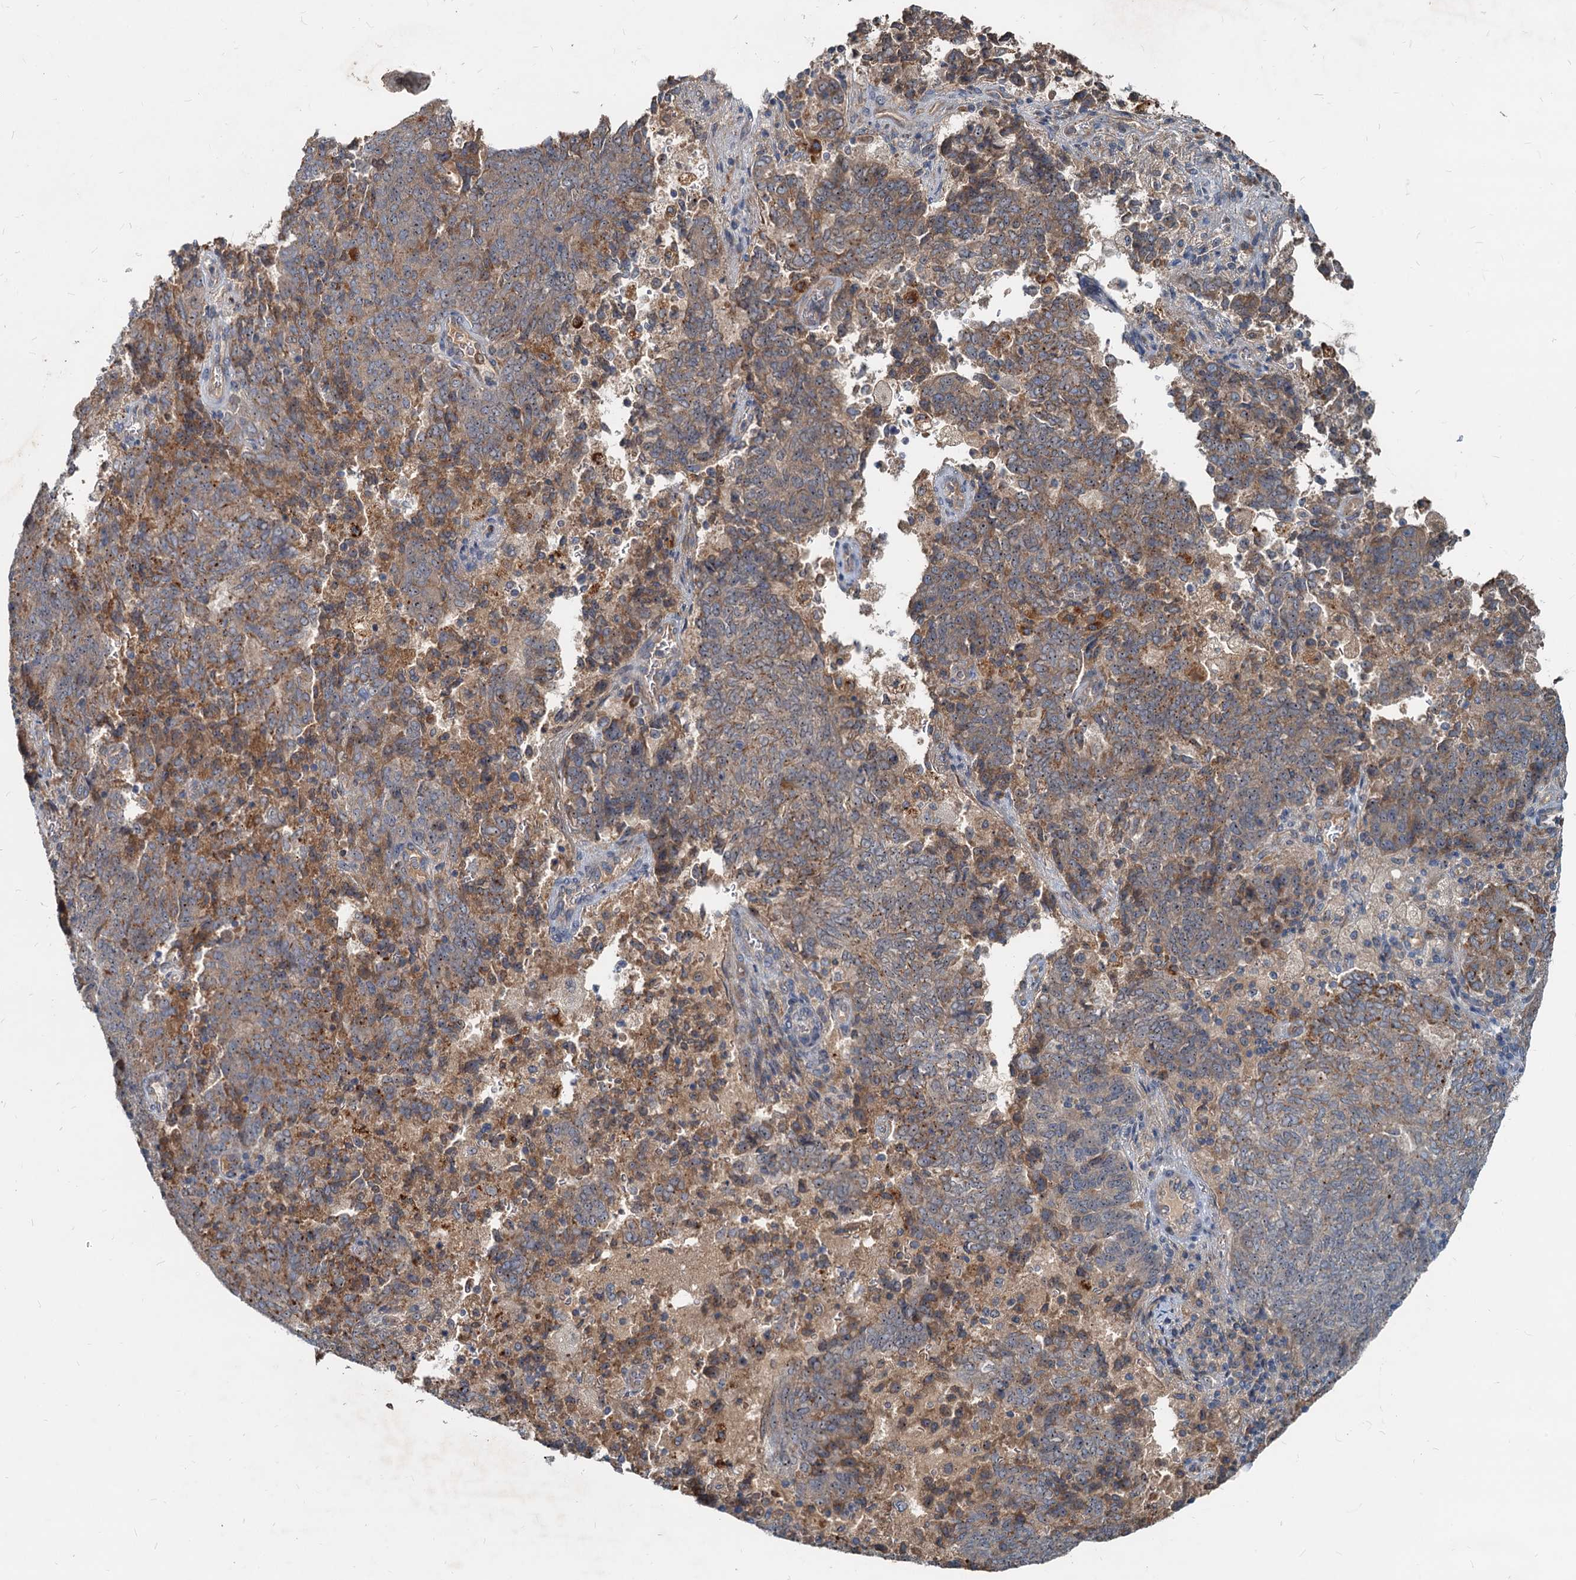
{"staining": {"intensity": "weak", "quantity": "25%-75%", "location": "cytoplasmic/membranous"}, "tissue": "endometrial cancer", "cell_type": "Tumor cells", "image_type": "cancer", "snomed": [{"axis": "morphology", "description": "Adenocarcinoma, NOS"}, {"axis": "topography", "description": "Endometrium"}], "caption": "Weak cytoplasmic/membranous expression is seen in approximately 25%-75% of tumor cells in endometrial cancer.", "gene": "RGS7BP", "patient": {"sex": "female", "age": 80}}